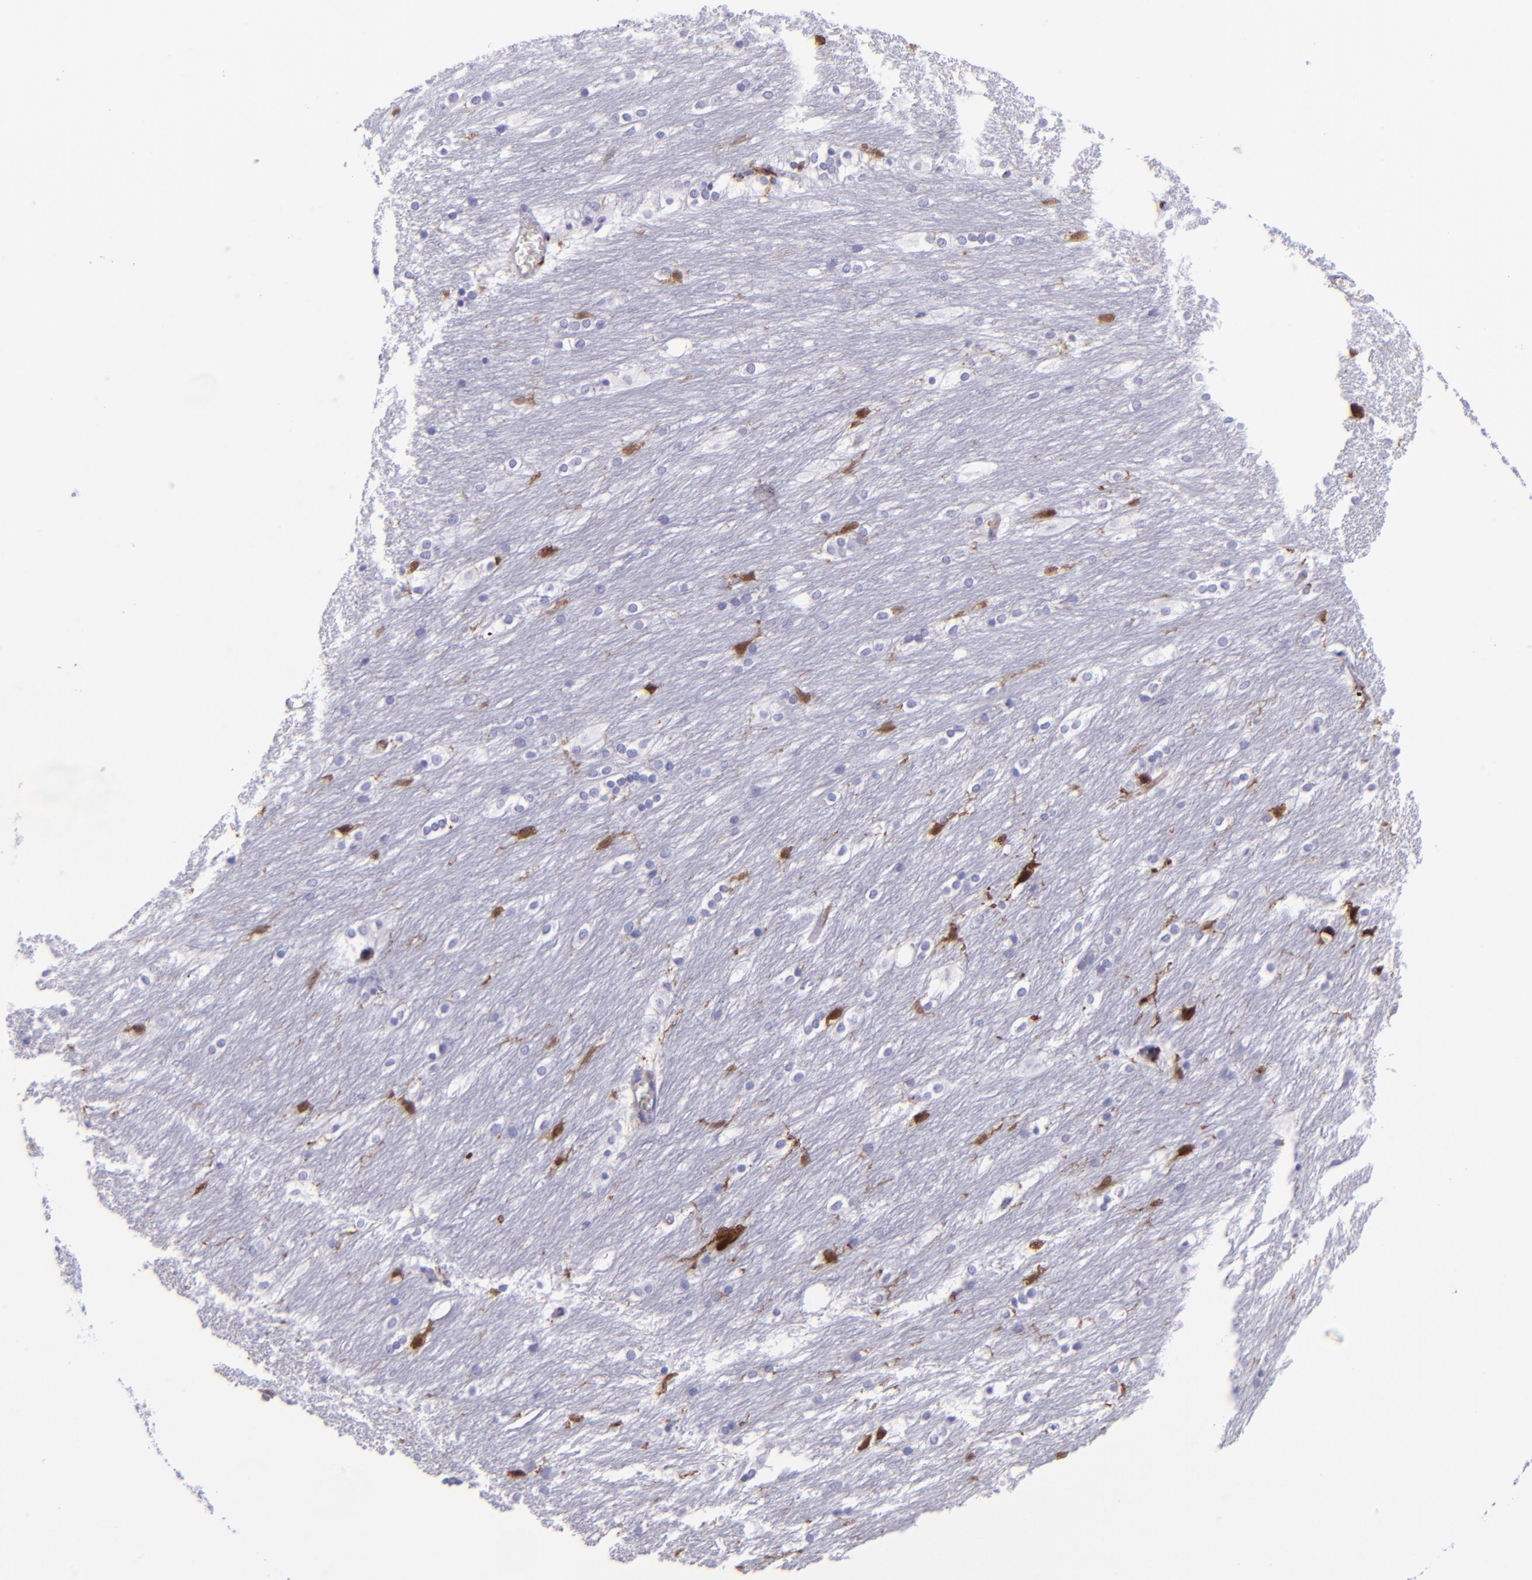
{"staining": {"intensity": "strong", "quantity": "<25%", "location": "cytoplasmic/membranous,nuclear"}, "tissue": "caudate", "cell_type": "Glial cells", "image_type": "normal", "snomed": [{"axis": "morphology", "description": "Normal tissue, NOS"}, {"axis": "topography", "description": "Lateral ventricle wall"}], "caption": "A photomicrograph showing strong cytoplasmic/membranous,nuclear staining in approximately <25% of glial cells in normal caudate, as visualized by brown immunohistochemical staining.", "gene": "TYMP", "patient": {"sex": "female", "age": 19}}